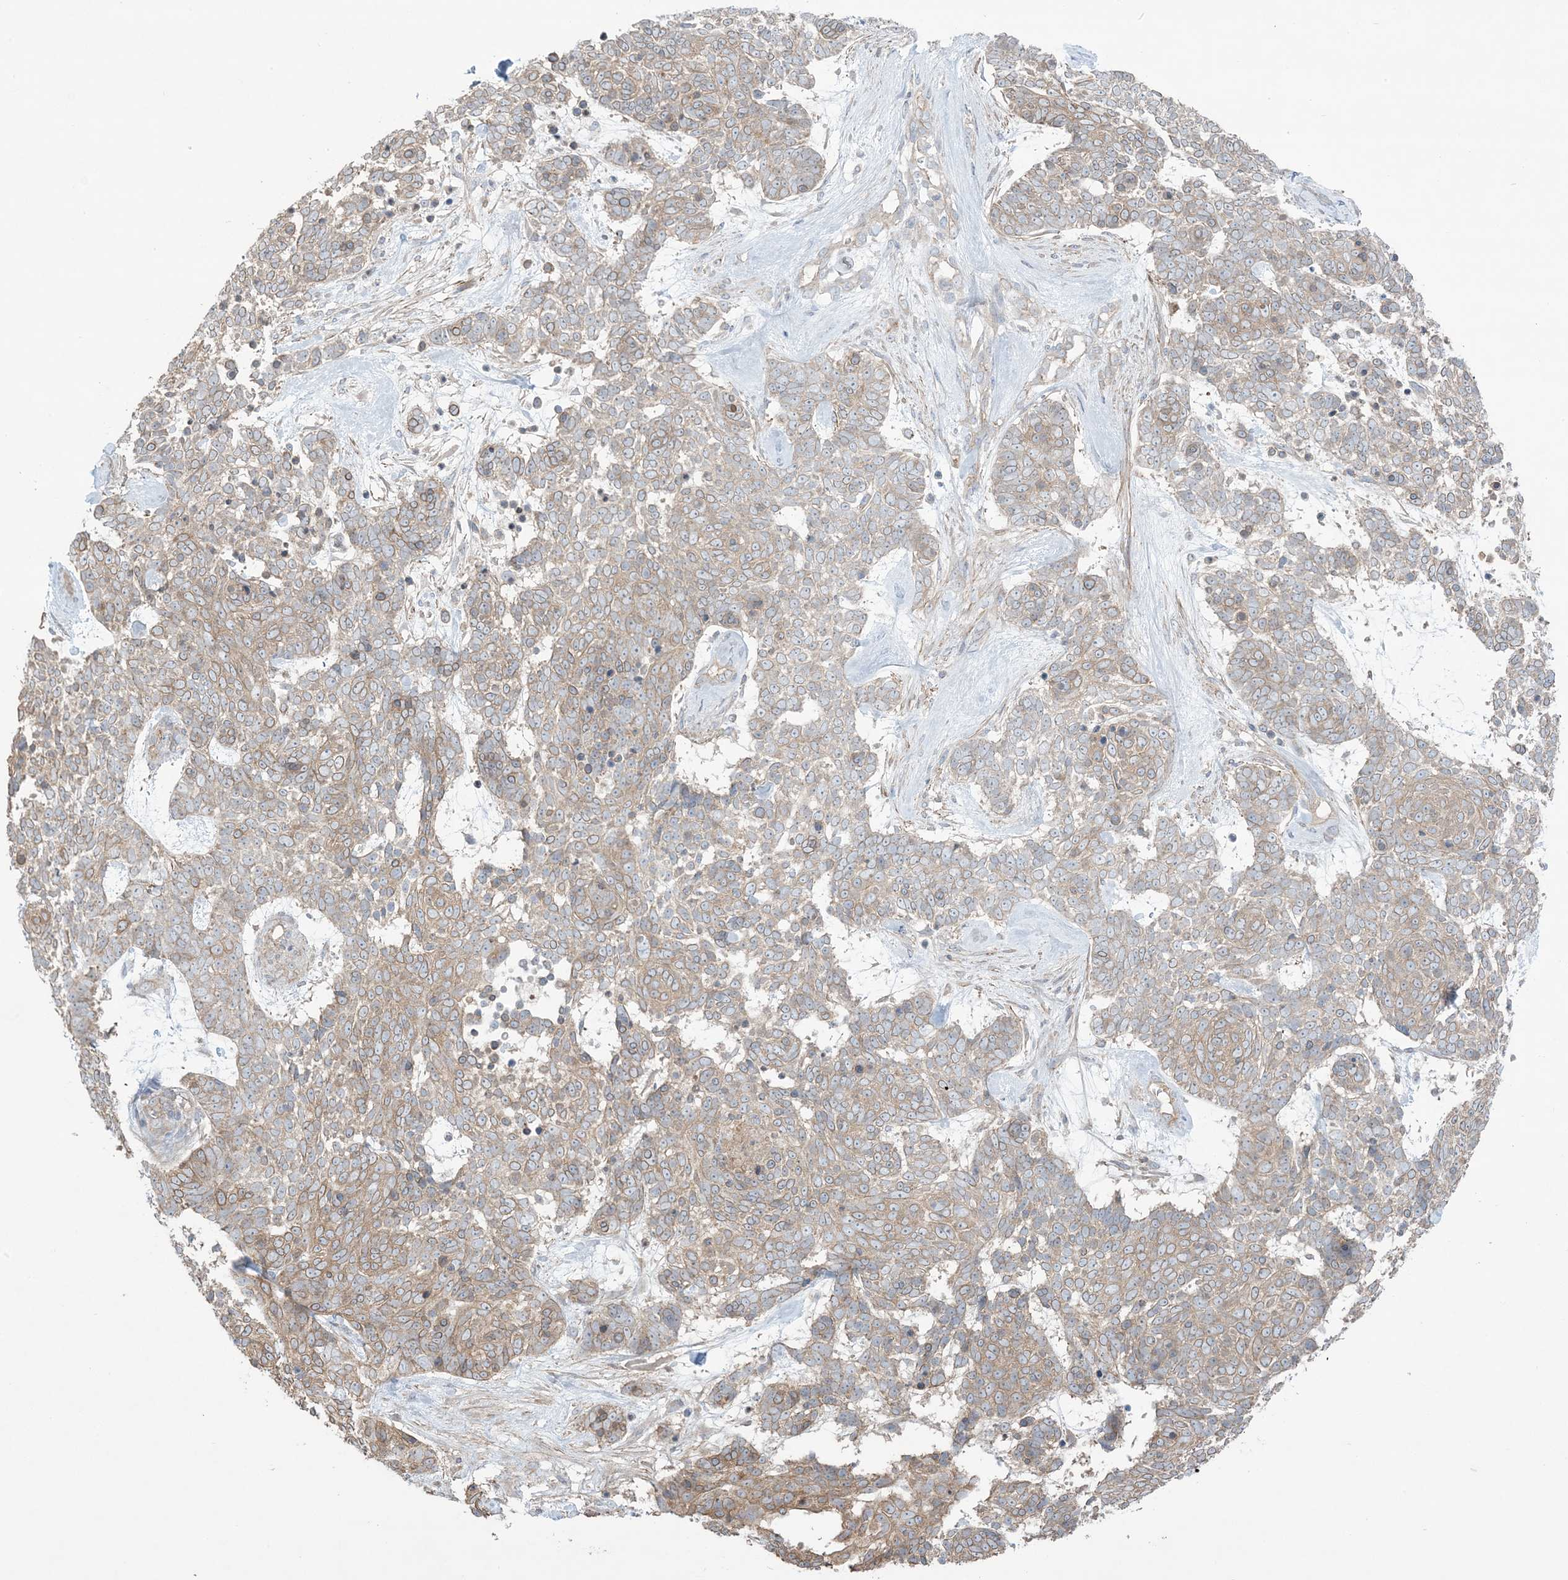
{"staining": {"intensity": "weak", "quantity": "25%-75%", "location": "cytoplasmic/membranous"}, "tissue": "skin cancer", "cell_type": "Tumor cells", "image_type": "cancer", "snomed": [{"axis": "morphology", "description": "Basal cell carcinoma"}, {"axis": "topography", "description": "Skin"}], "caption": "This micrograph shows immunohistochemistry staining of human skin cancer (basal cell carcinoma), with low weak cytoplasmic/membranous staining in about 25%-75% of tumor cells.", "gene": "CCNY", "patient": {"sex": "female", "age": 81}}